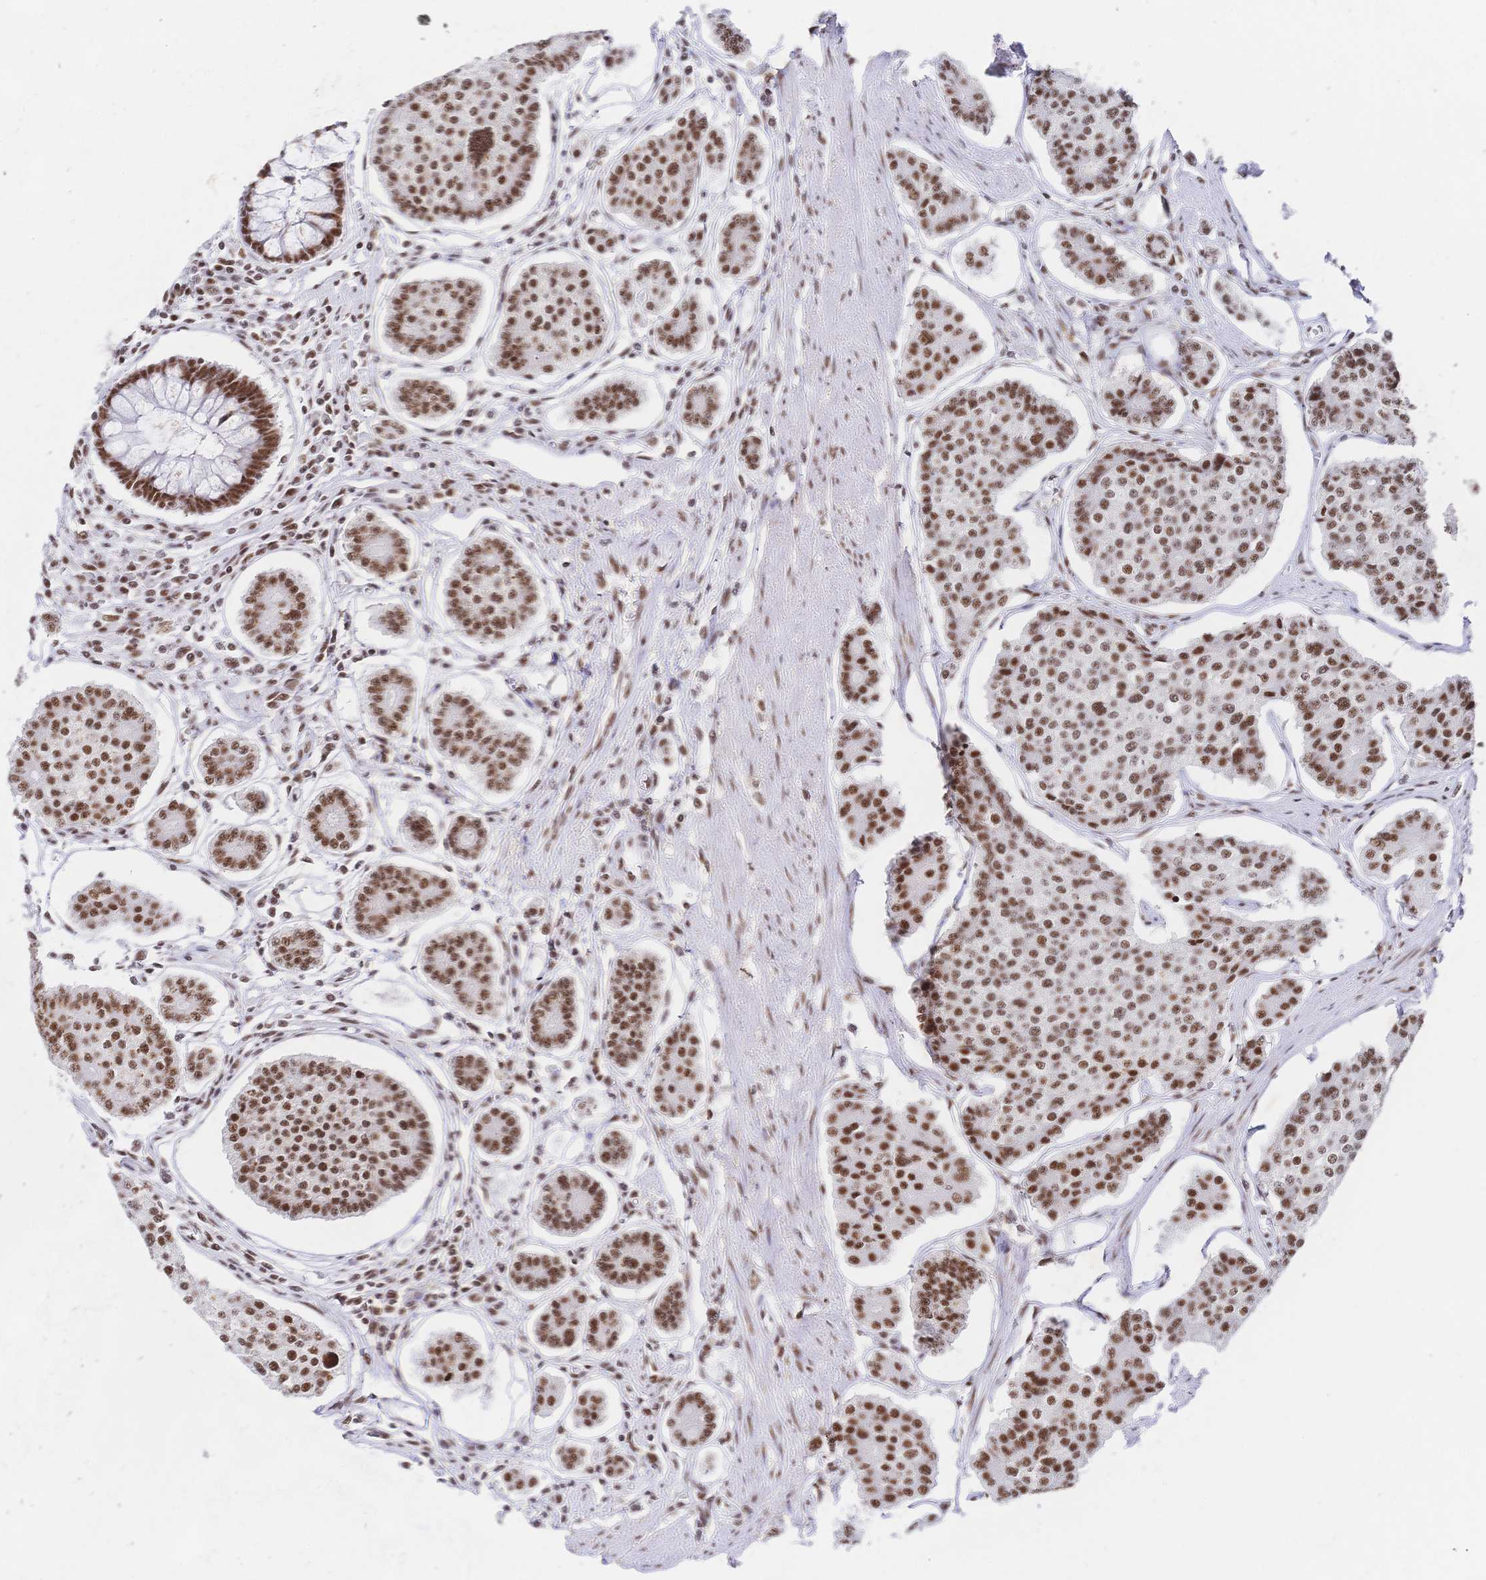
{"staining": {"intensity": "moderate", "quantity": ">75%", "location": "nuclear"}, "tissue": "carcinoid", "cell_type": "Tumor cells", "image_type": "cancer", "snomed": [{"axis": "morphology", "description": "Carcinoid, malignant, NOS"}, {"axis": "topography", "description": "Small intestine"}], "caption": "Immunohistochemical staining of human carcinoid (malignant) exhibits medium levels of moderate nuclear protein positivity in about >75% of tumor cells.", "gene": "SRSF1", "patient": {"sex": "female", "age": 65}}